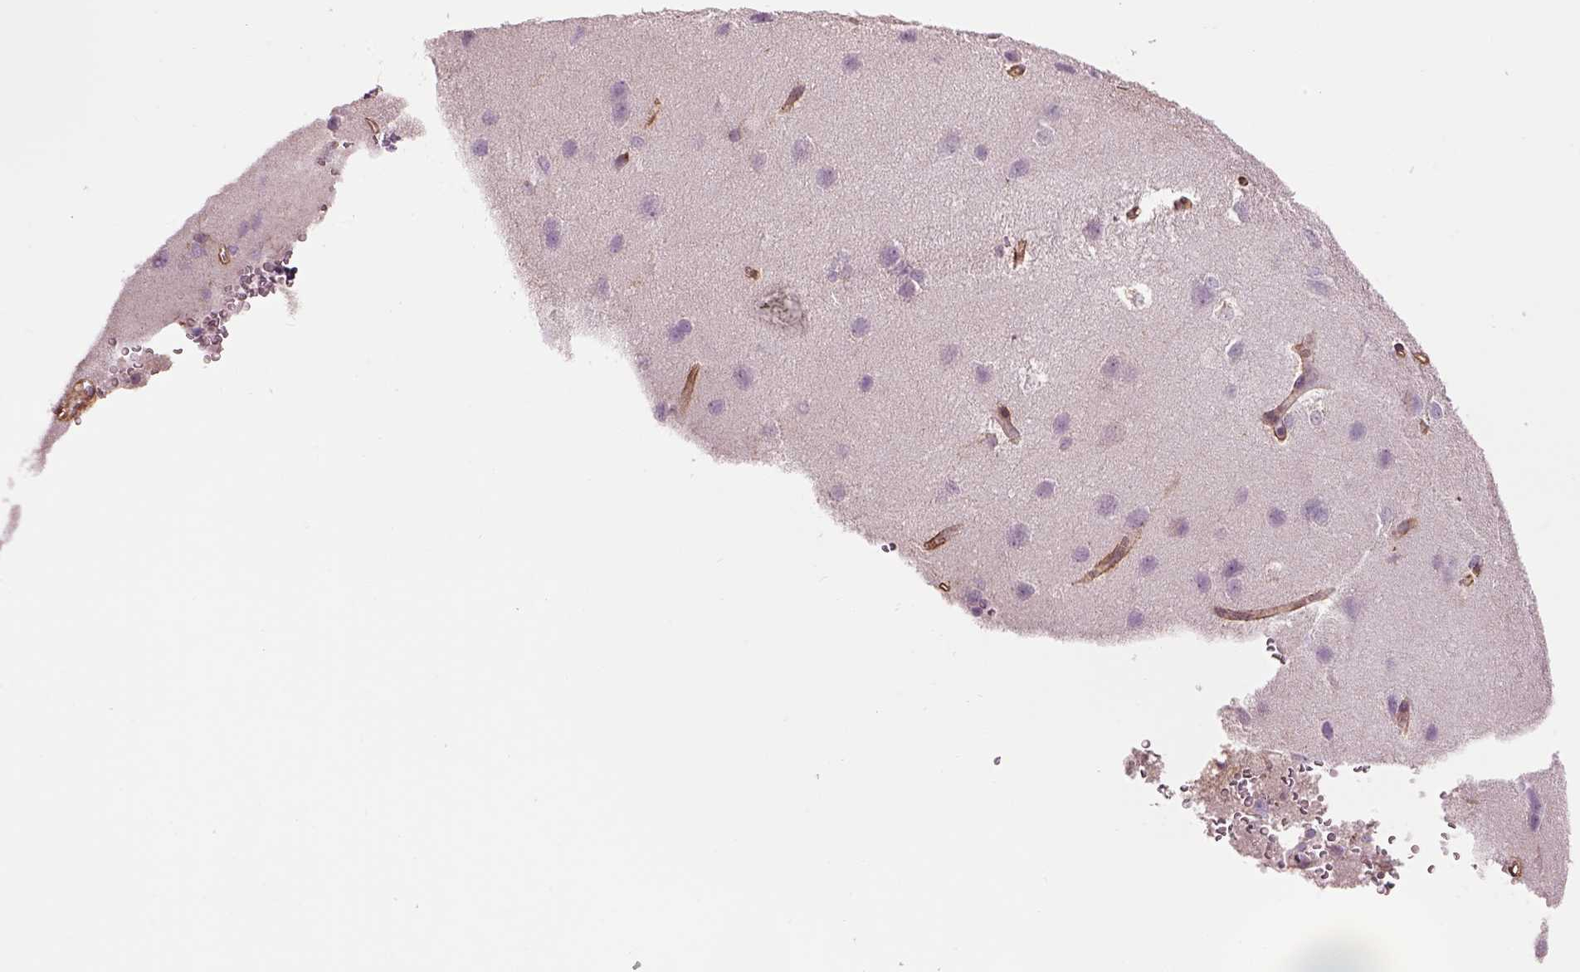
{"staining": {"intensity": "moderate", "quantity": "25%-75%", "location": "cytoplasmic/membranous"}, "tissue": "cerebral cortex", "cell_type": "Endothelial cells", "image_type": "normal", "snomed": [{"axis": "morphology", "description": "Normal tissue, NOS"}, {"axis": "topography", "description": "Cerebral cortex"}], "caption": "Immunohistochemistry of normal cerebral cortex exhibits medium levels of moderate cytoplasmic/membranous positivity in approximately 25%-75% of endothelial cells. The staining was performed using DAB (3,3'-diaminobenzidine), with brown indicating positive protein expression. Nuclei are stained blue with hematoxylin.", "gene": "IFT52", "patient": {"sex": "male", "age": 37}}